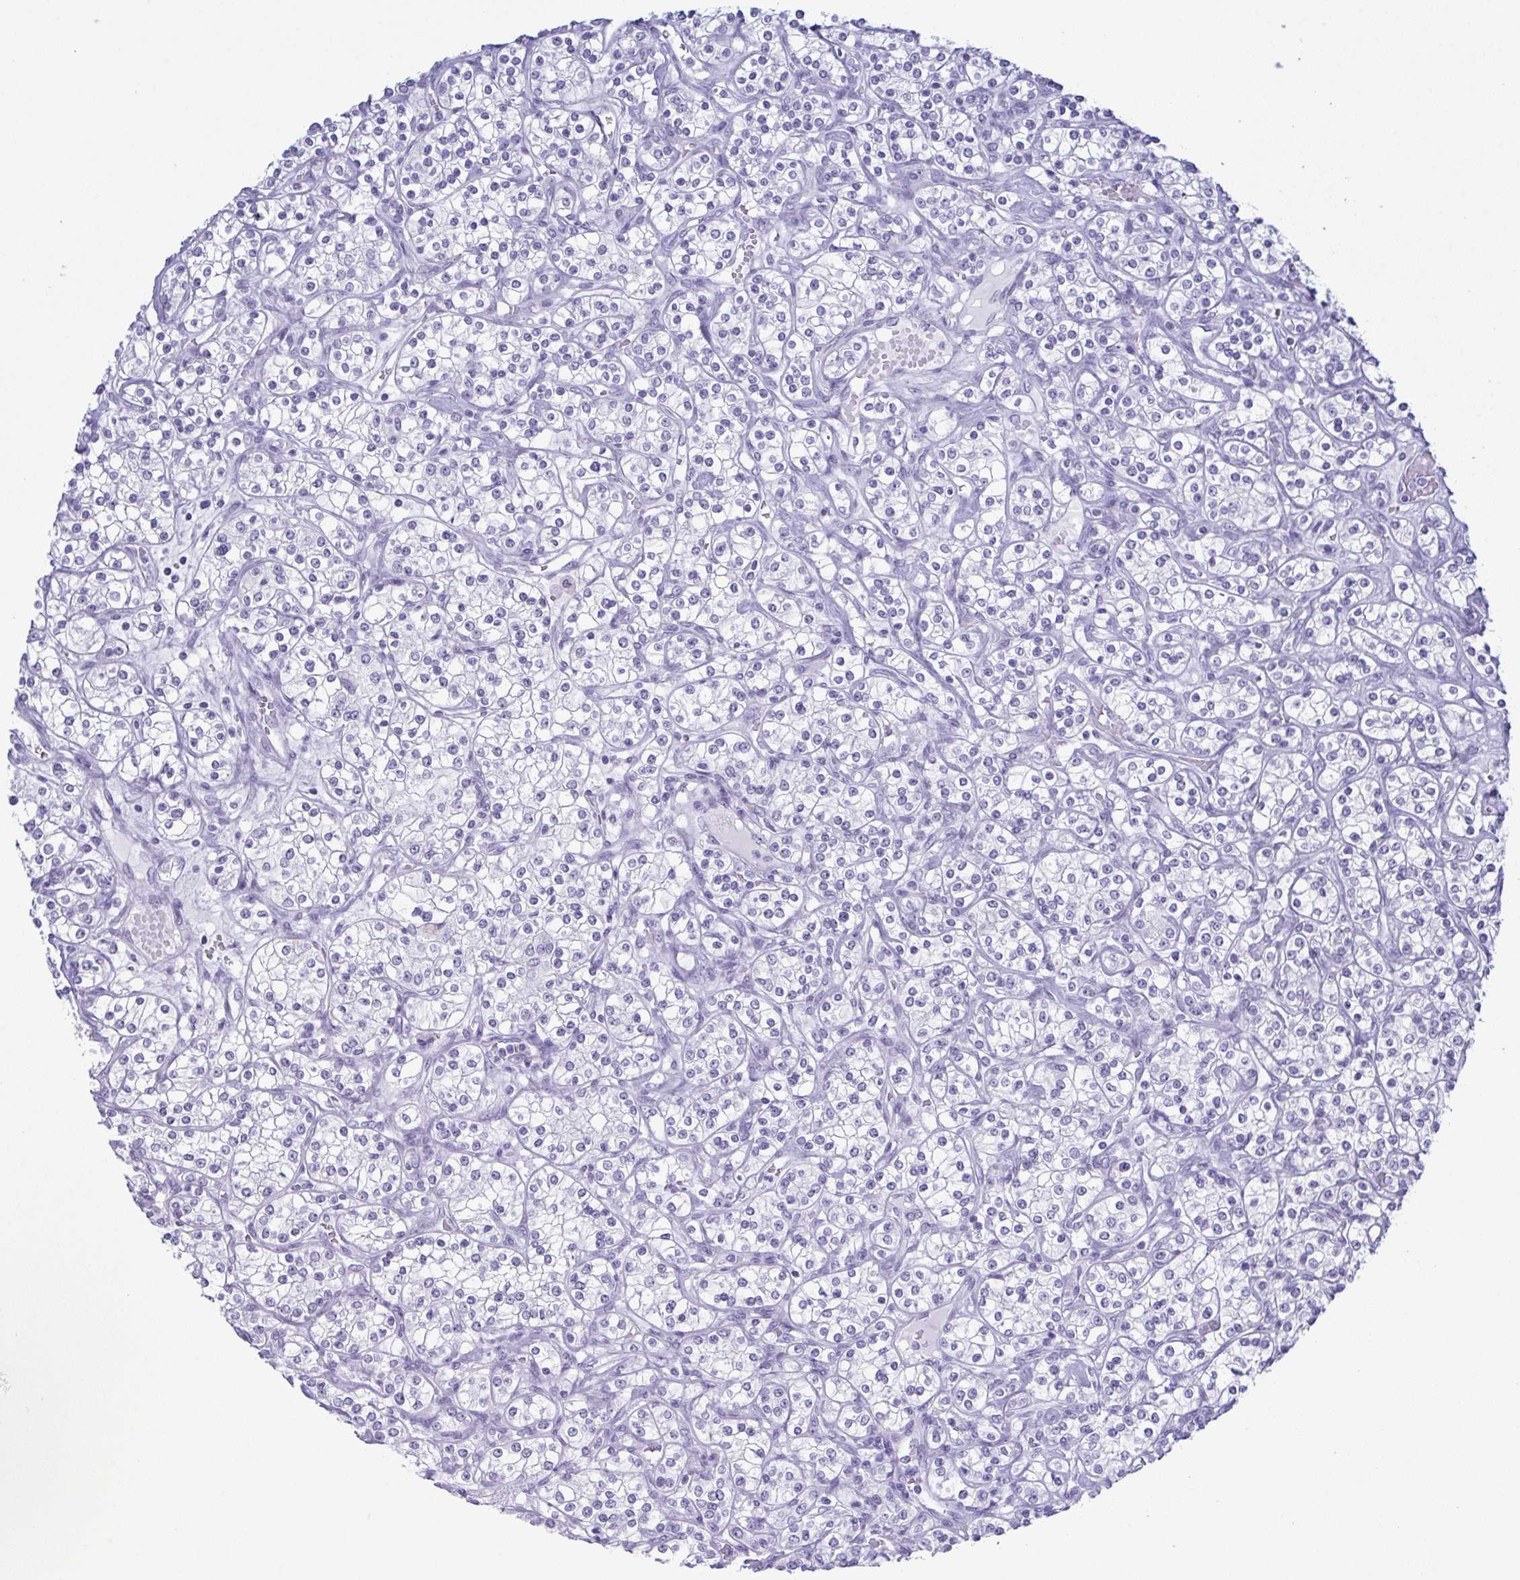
{"staining": {"intensity": "negative", "quantity": "none", "location": "none"}, "tissue": "renal cancer", "cell_type": "Tumor cells", "image_type": "cancer", "snomed": [{"axis": "morphology", "description": "Adenocarcinoma, NOS"}, {"axis": "topography", "description": "Kidney"}], "caption": "A photomicrograph of human renal adenocarcinoma is negative for staining in tumor cells.", "gene": "SUGP2", "patient": {"sex": "male", "age": 77}}